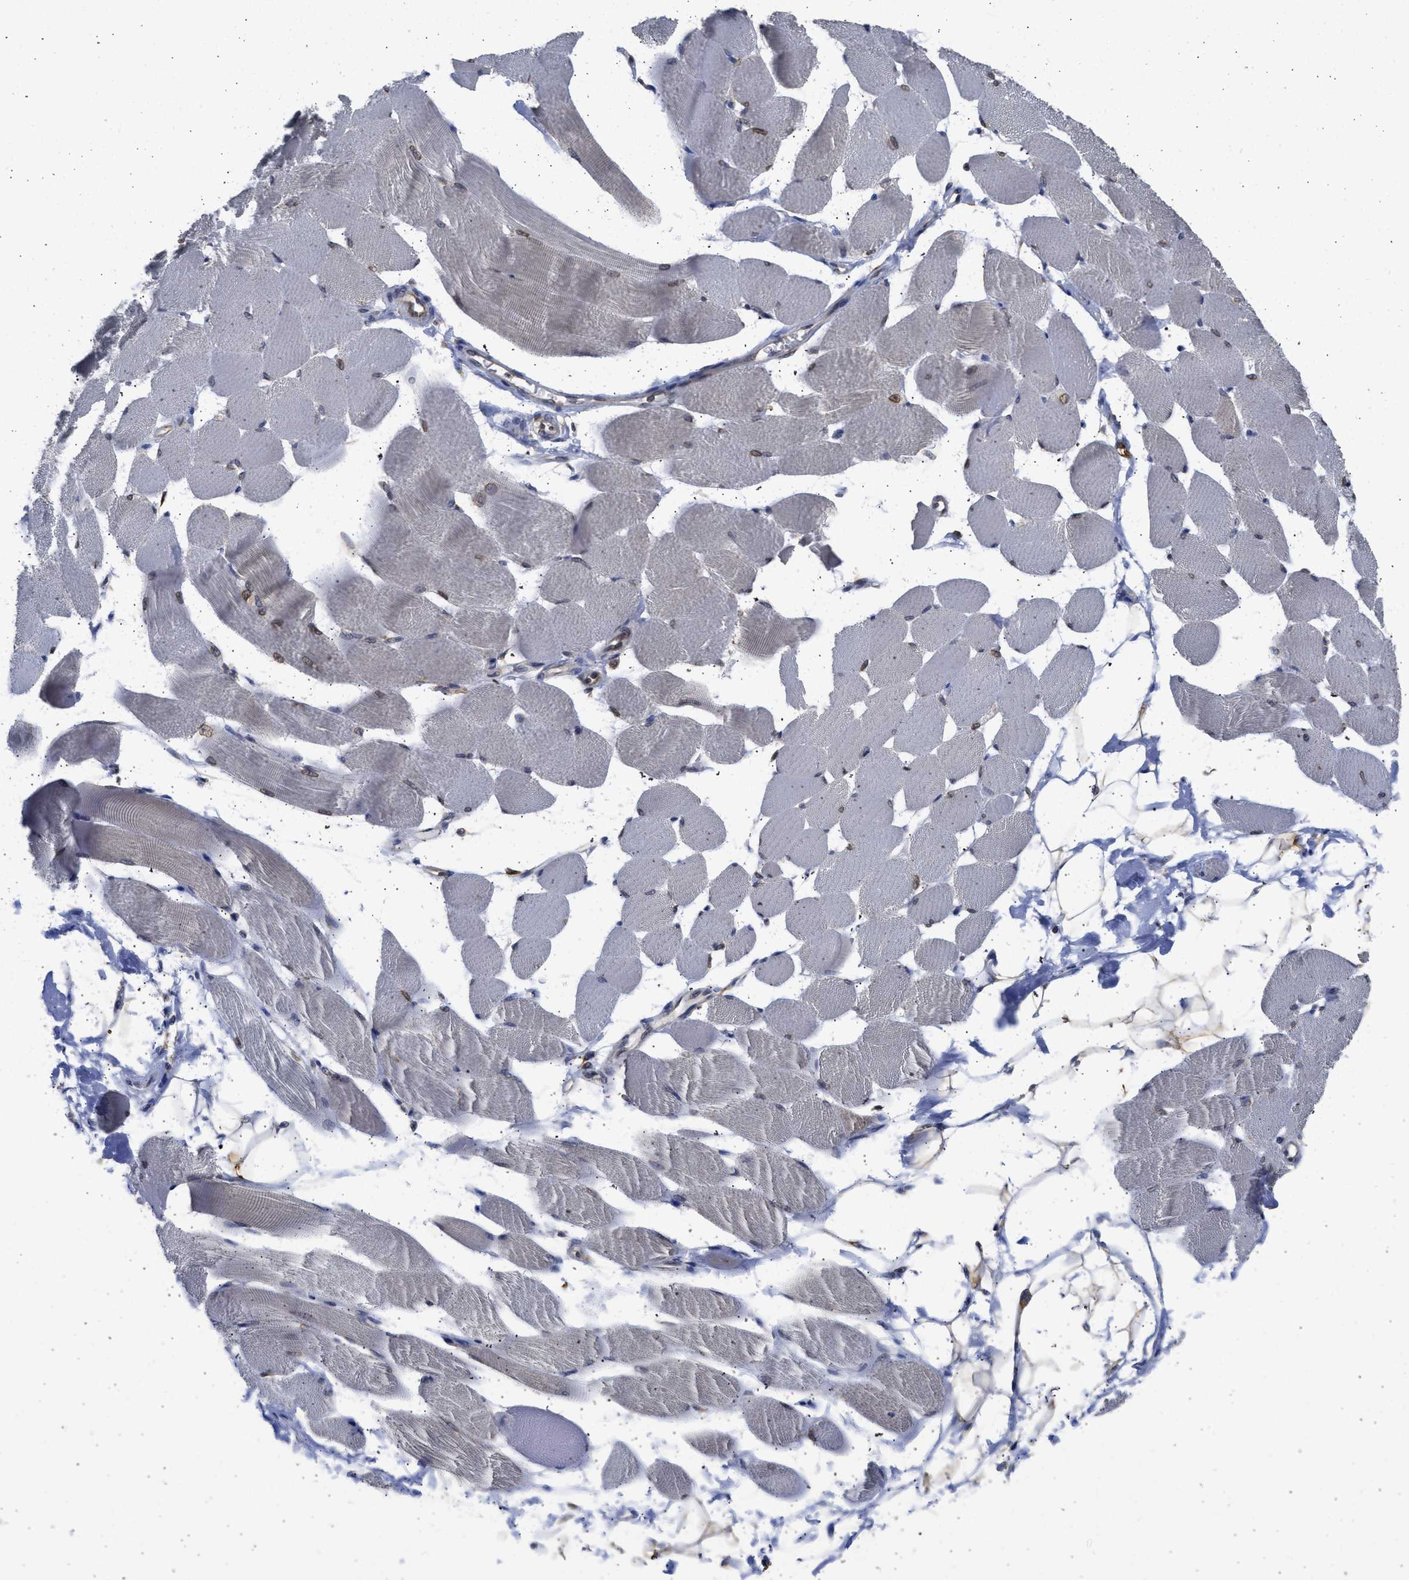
{"staining": {"intensity": "moderate", "quantity": "25%-75%", "location": "nuclear"}, "tissue": "skeletal muscle", "cell_type": "Myocytes", "image_type": "normal", "snomed": [{"axis": "morphology", "description": "Normal tissue, NOS"}, {"axis": "topography", "description": "Skeletal muscle"}, {"axis": "topography", "description": "Peripheral nerve tissue"}], "caption": "DAB immunohistochemical staining of normal human skeletal muscle reveals moderate nuclear protein positivity in approximately 25%-75% of myocytes. The staining was performed using DAB, with brown indicating positive protein expression. Nuclei are stained blue with hematoxylin.", "gene": "DNAJC1", "patient": {"sex": "female", "age": 84}}